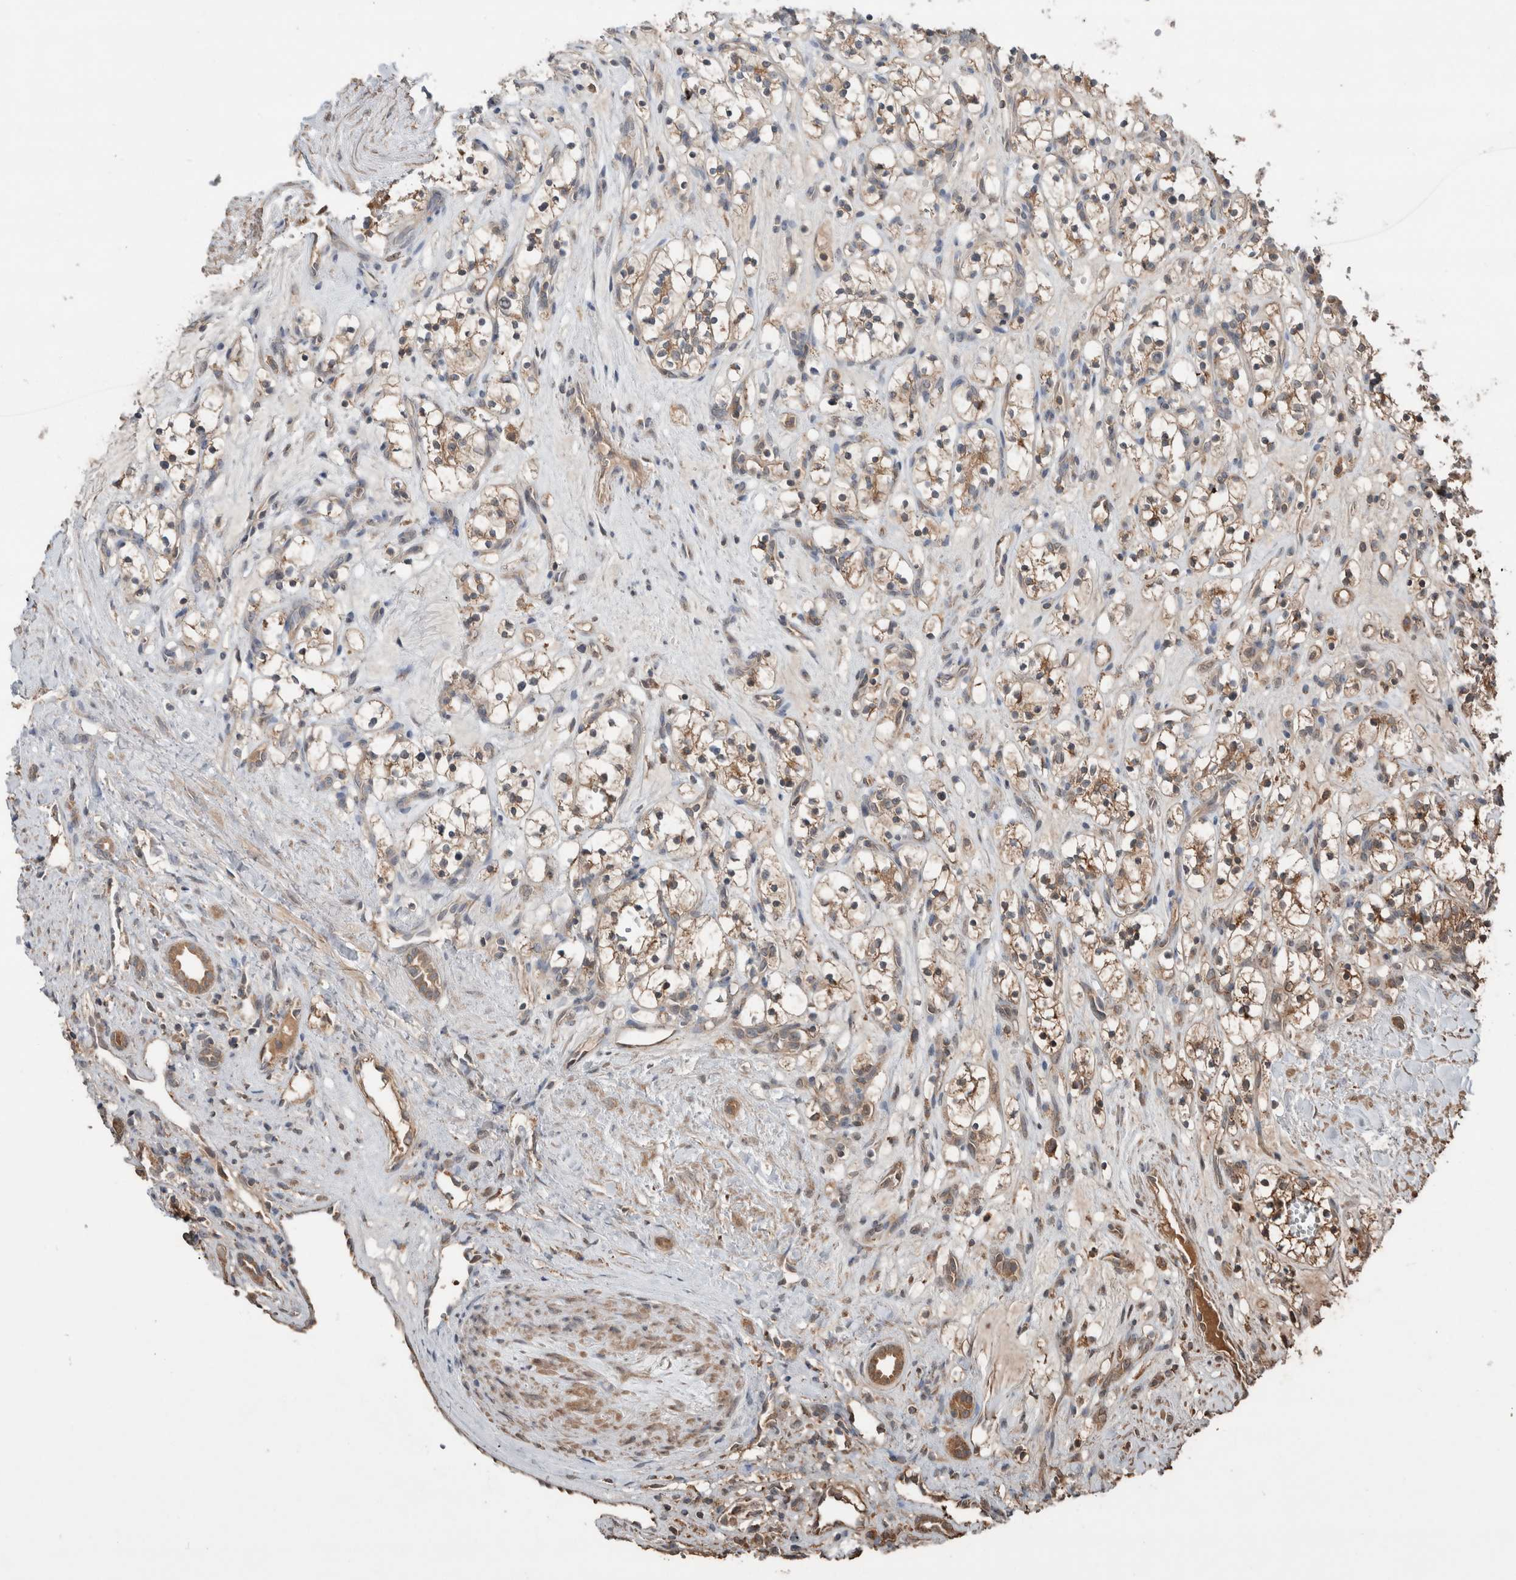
{"staining": {"intensity": "weak", "quantity": "25%-75%", "location": "cytoplasmic/membranous"}, "tissue": "renal cancer", "cell_type": "Tumor cells", "image_type": "cancer", "snomed": [{"axis": "morphology", "description": "Adenocarcinoma, NOS"}, {"axis": "topography", "description": "Kidney"}], "caption": "Brown immunohistochemical staining in renal cancer (adenocarcinoma) shows weak cytoplasmic/membranous expression in approximately 25%-75% of tumor cells.", "gene": "KLK14", "patient": {"sex": "female", "age": 57}}